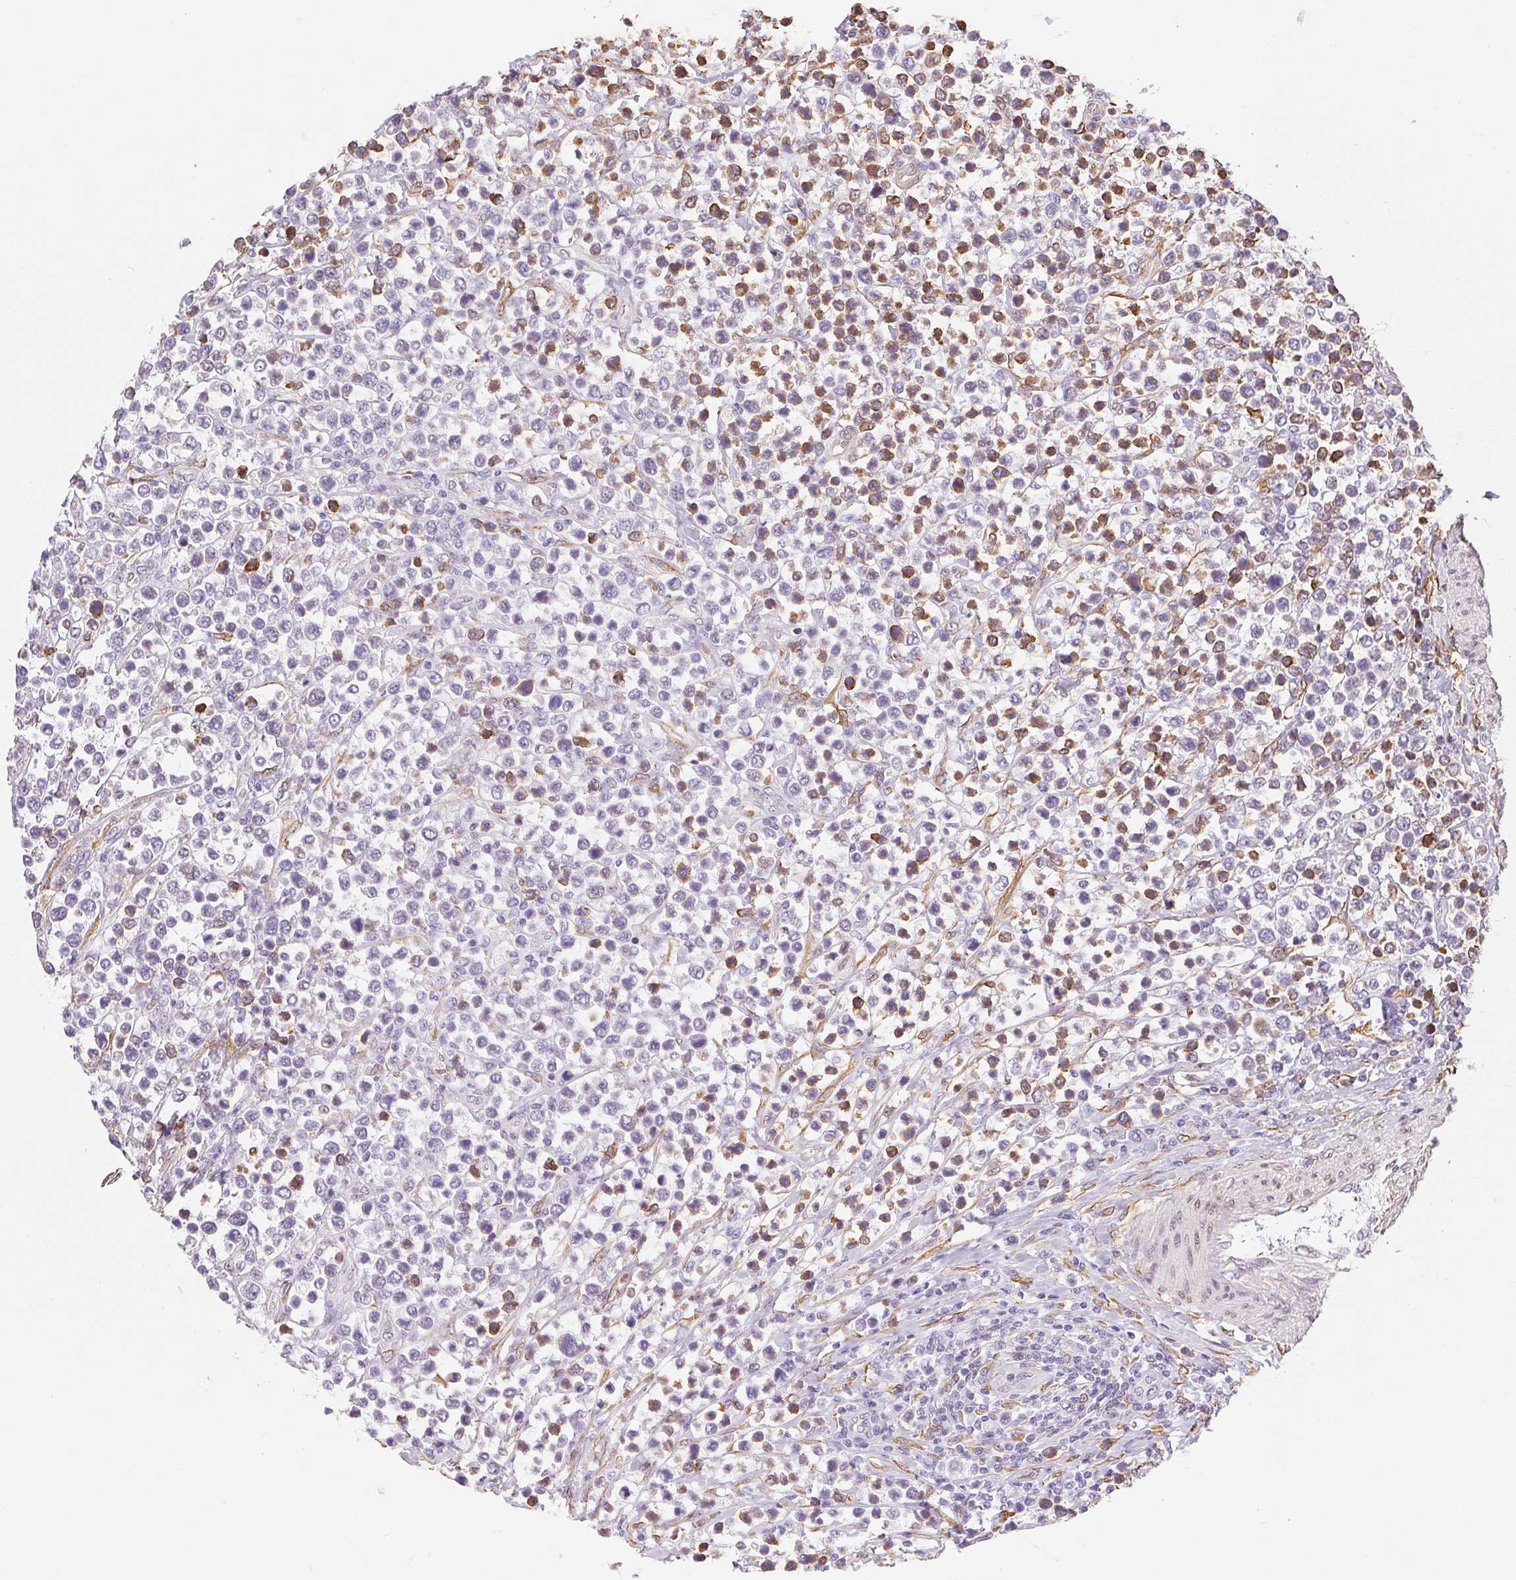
{"staining": {"intensity": "moderate", "quantity": "<25%", "location": "cytoplasmic/membranous"}, "tissue": "lymphoma", "cell_type": "Tumor cells", "image_type": "cancer", "snomed": [{"axis": "morphology", "description": "Malignant lymphoma, non-Hodgkin's type, High grade"}, {"axis": "topography", "description": "Soft tissue"}], "caption": "Lymphoma was stained to show a protein in brown. There is low levels of moderate cytoplasmic/membranous staining in about <25% of tumor cells.", "gene": "RSBN1", "patient": {"sex": "female", "age": 56}}